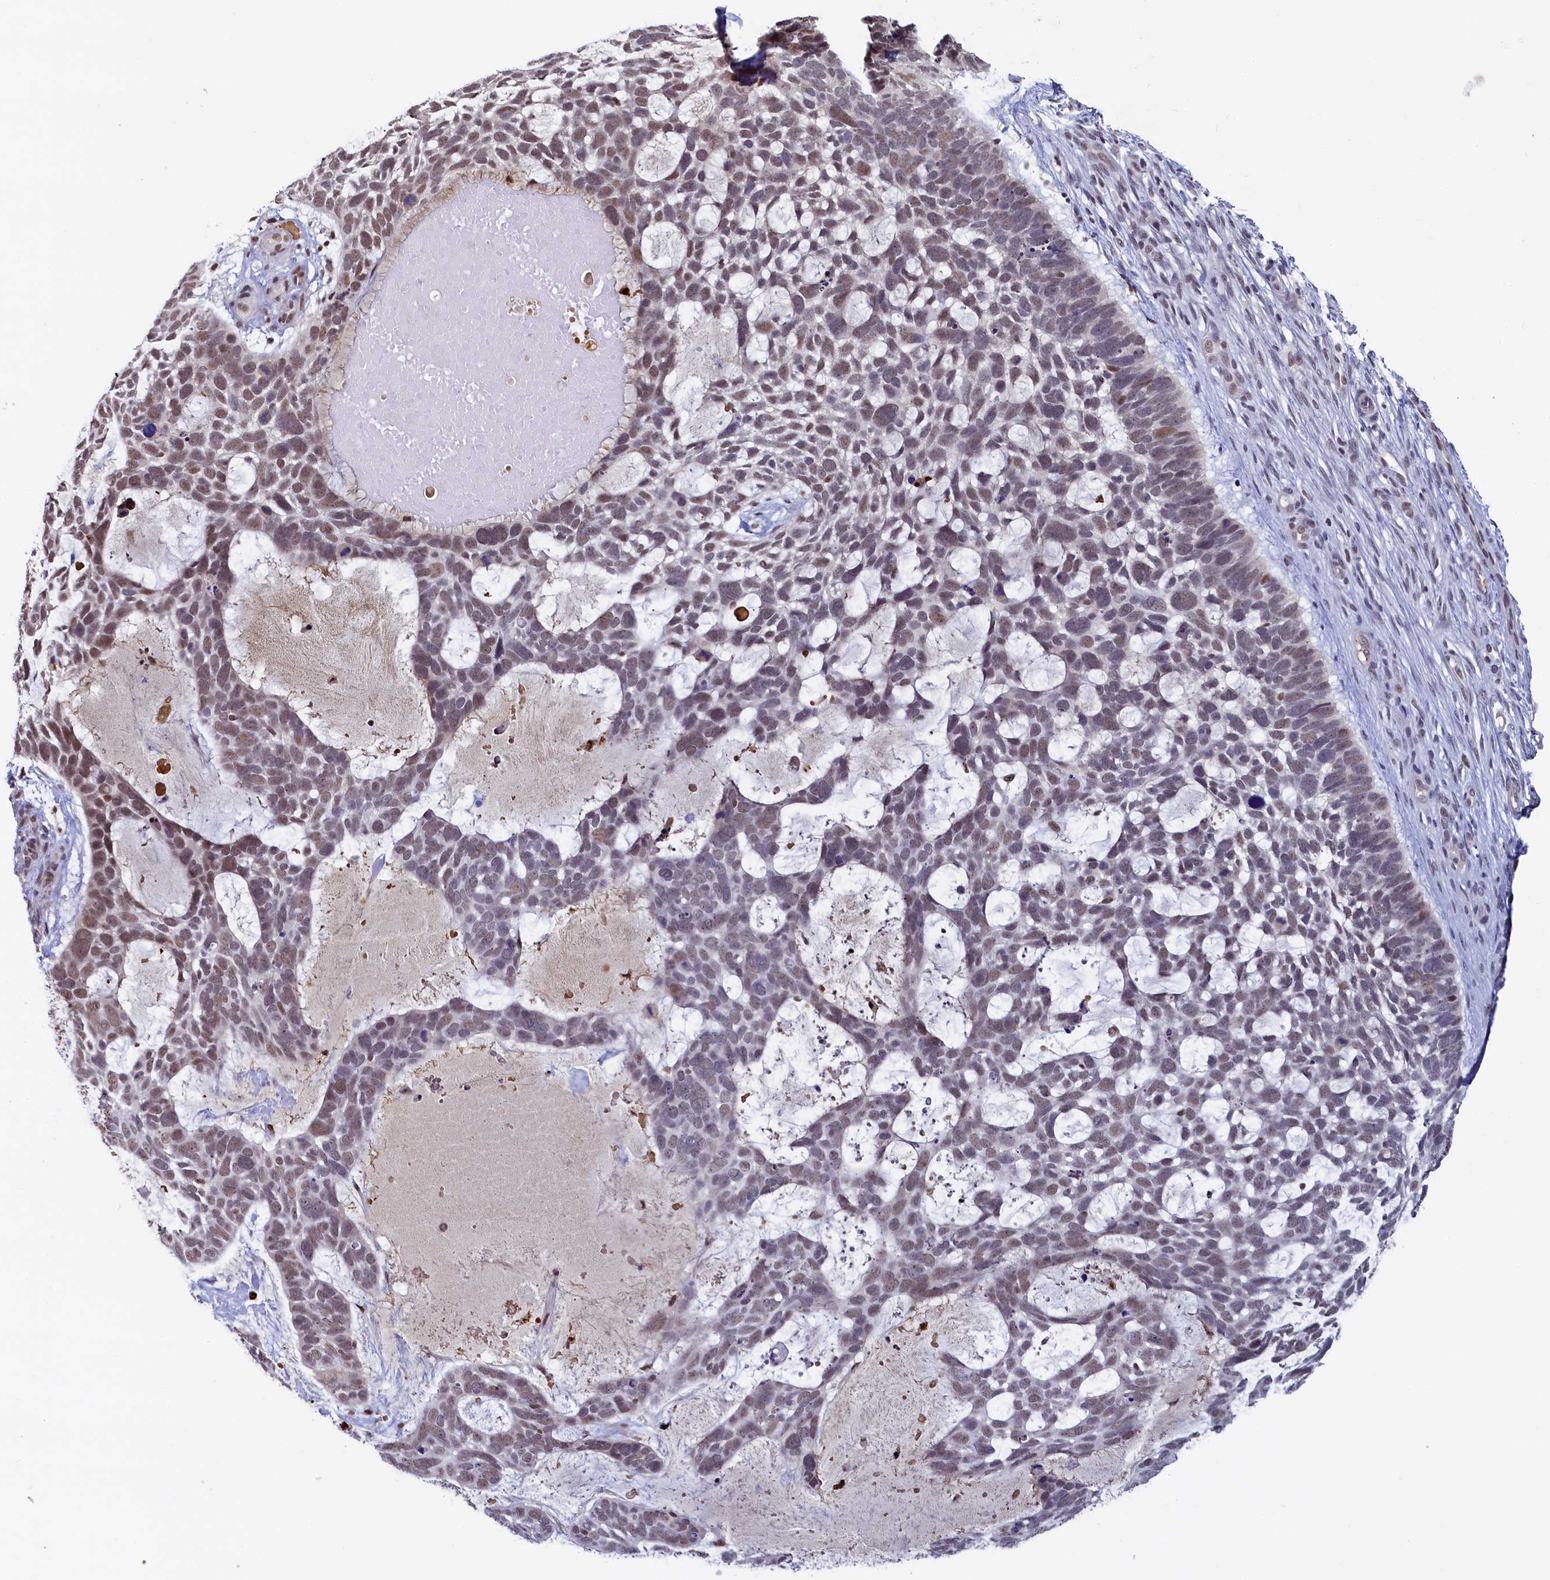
{"staining": {"intensity": "moderate", "quantity": "25%-75%", "location": "nuclear"}, "tissue": "skin cancer", "cell_type": "Tumor cells", "image_type": "cancer", "snomed": [{"axis": "morphology", "description": "Basal cell carcinoma"}, {"axis": "topography", "description": "Skin"}], "caption": "An immunohistochemistry image of neoplastic tissue is shown. Protein staining in brown labels moderate nuclear positivity in skin cancer within tumor cells.", "gene": "INTS14", "patient": {"sex": "male", "age": 88}}